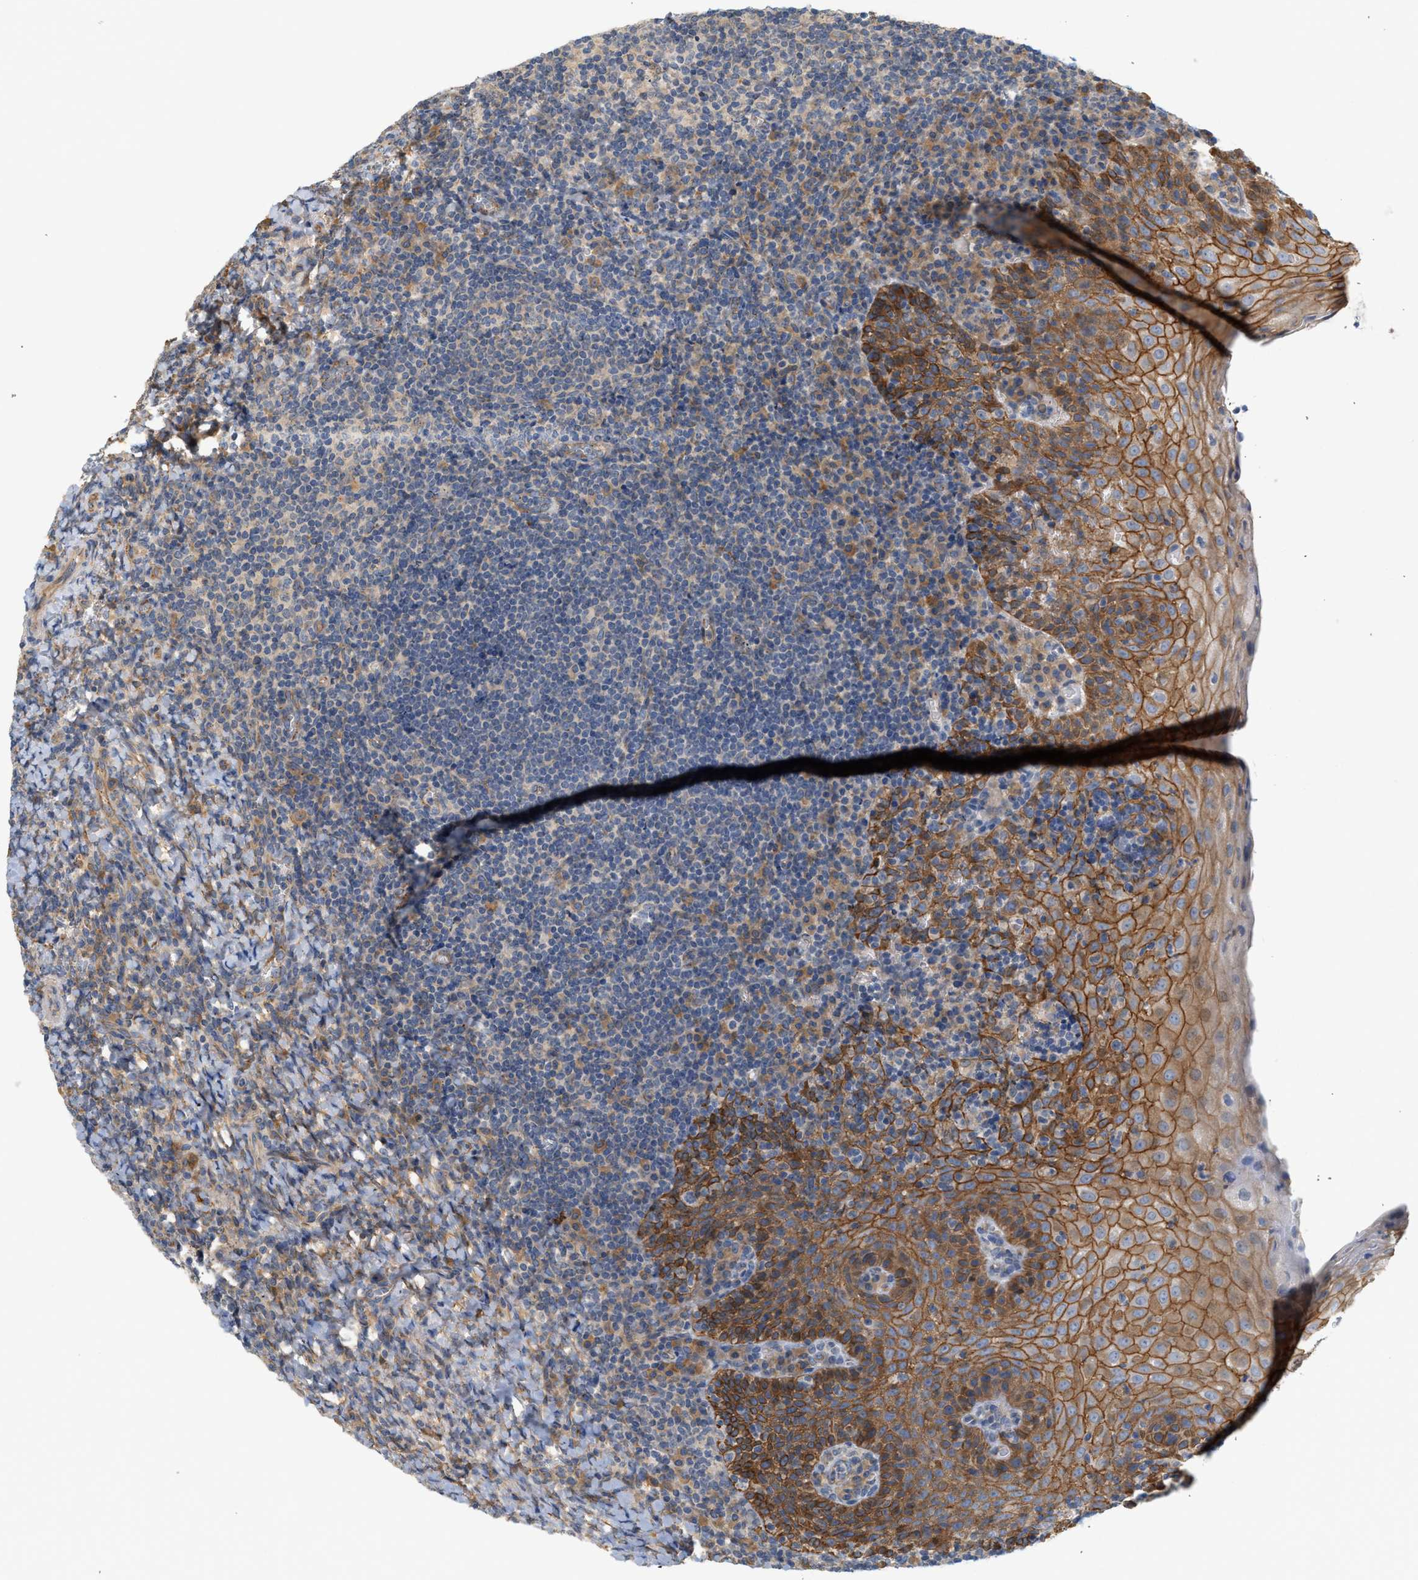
{"staining": {"intensity": "moderate", "quantity": "<25%", "location": "cytoplasmic/membranous"}, "tissue": "tonsil", "cell_type": "Germinal center cells", "image_type": "normal", "snomed": [{"axis": "morphology", "description": "Normal tissue, NOS"}, {"axis": "topography", "description": "Tonsil"}], "caption": "Immunohistochemical staining of normal human tonsil reveals moderate cytoplasmic/membranous protein positivity in approximately <25% of germinal center cells.", "gene": "CTXN1", "patient": {"sex": "male", "age": 37}}